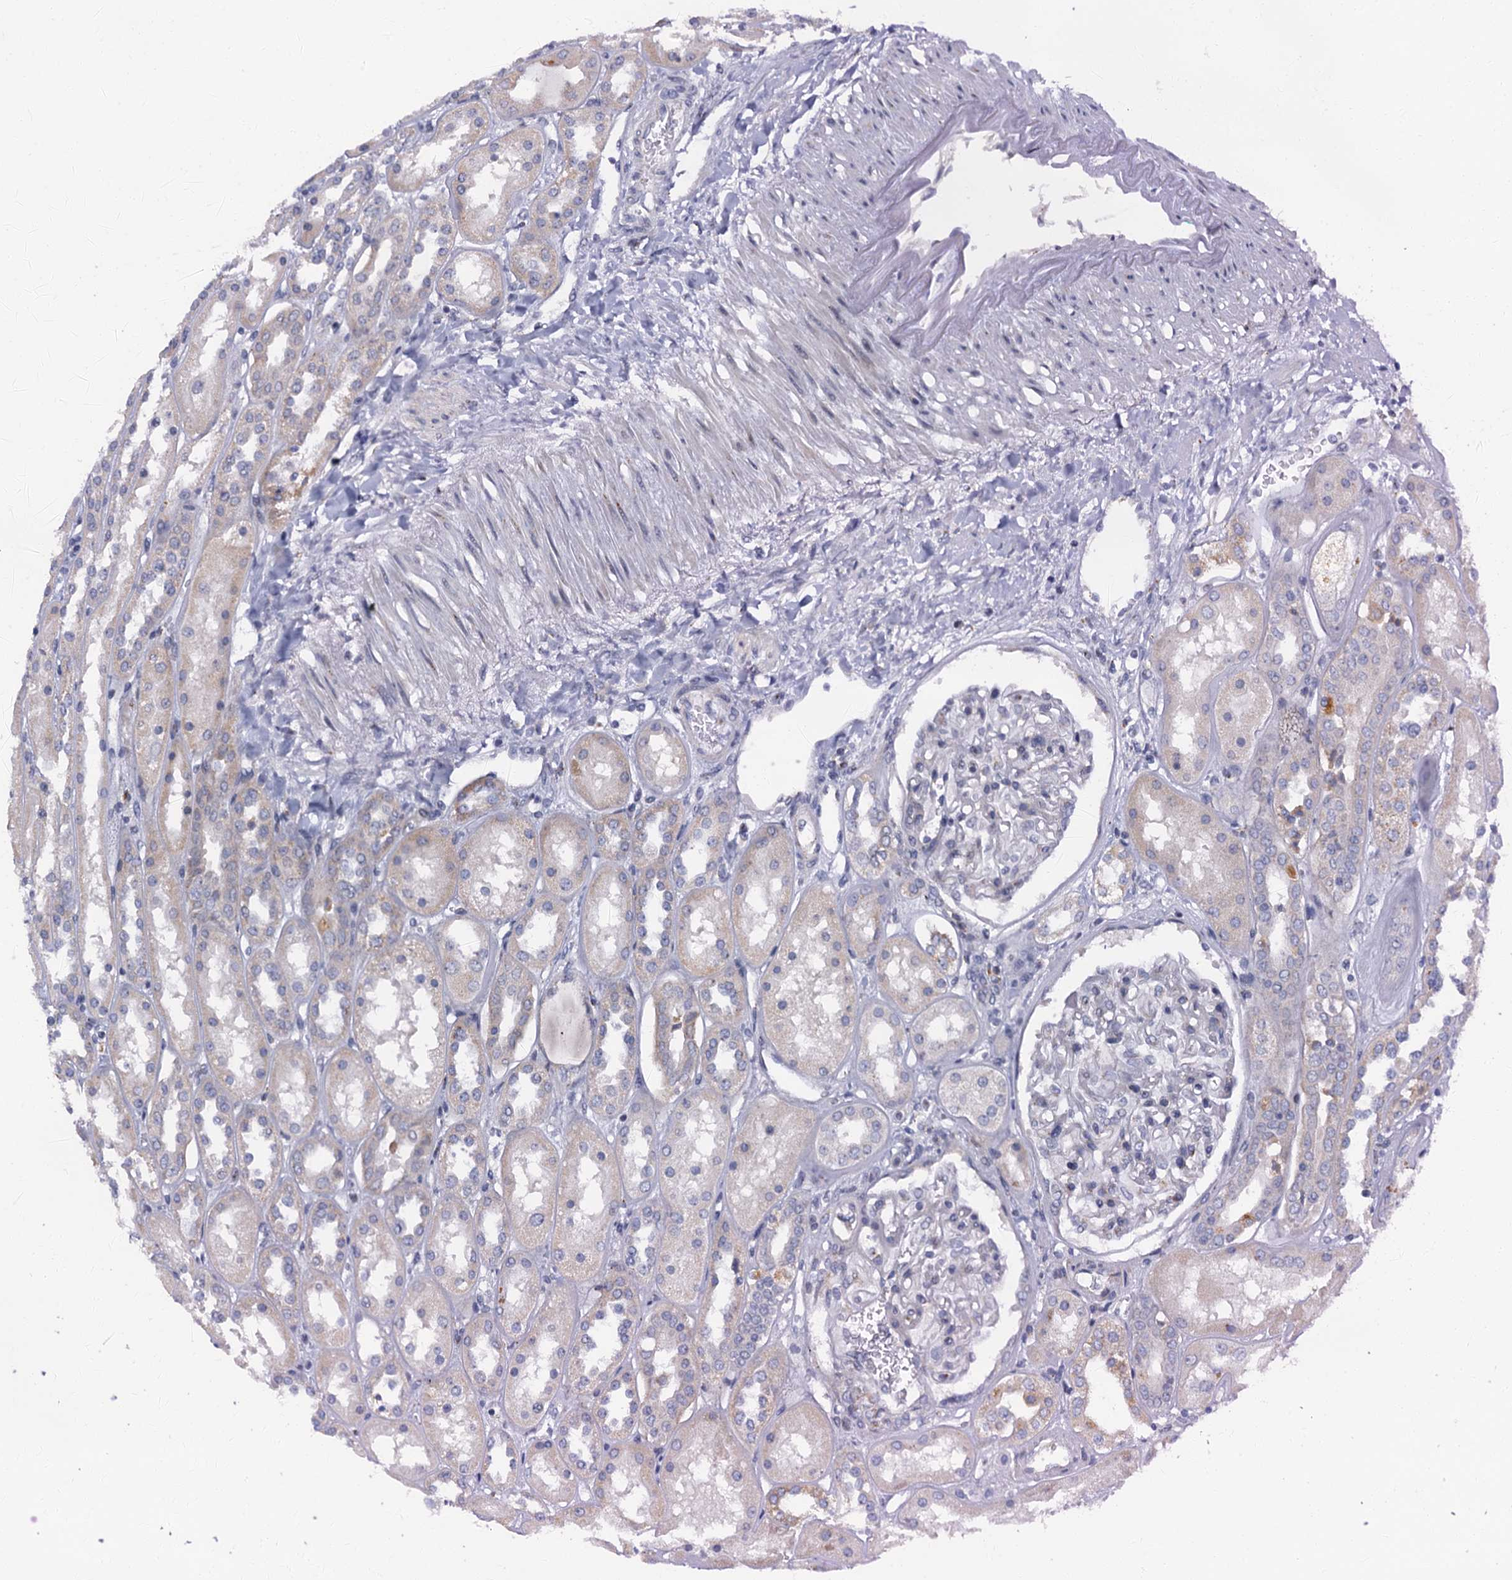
{"staining": {"intensity": "negative", "quantity": "none", "location": "none"}, "tissue": "kidney", "cell_type": "Cells in glomeruli", "image_type": "normal", "snomed": [{"axis": "morphology", "description": "Normal tissue, NOS"}, {"axis": "topography", "description": "Kidney"}], "caption": "This is an immunohistochemistry (IHC) micrograph of normal human kidney. There is no positivity in cells in glomeruli.", "gene": "LYPD3", "patient": {"sex": "male", "age": 70}}